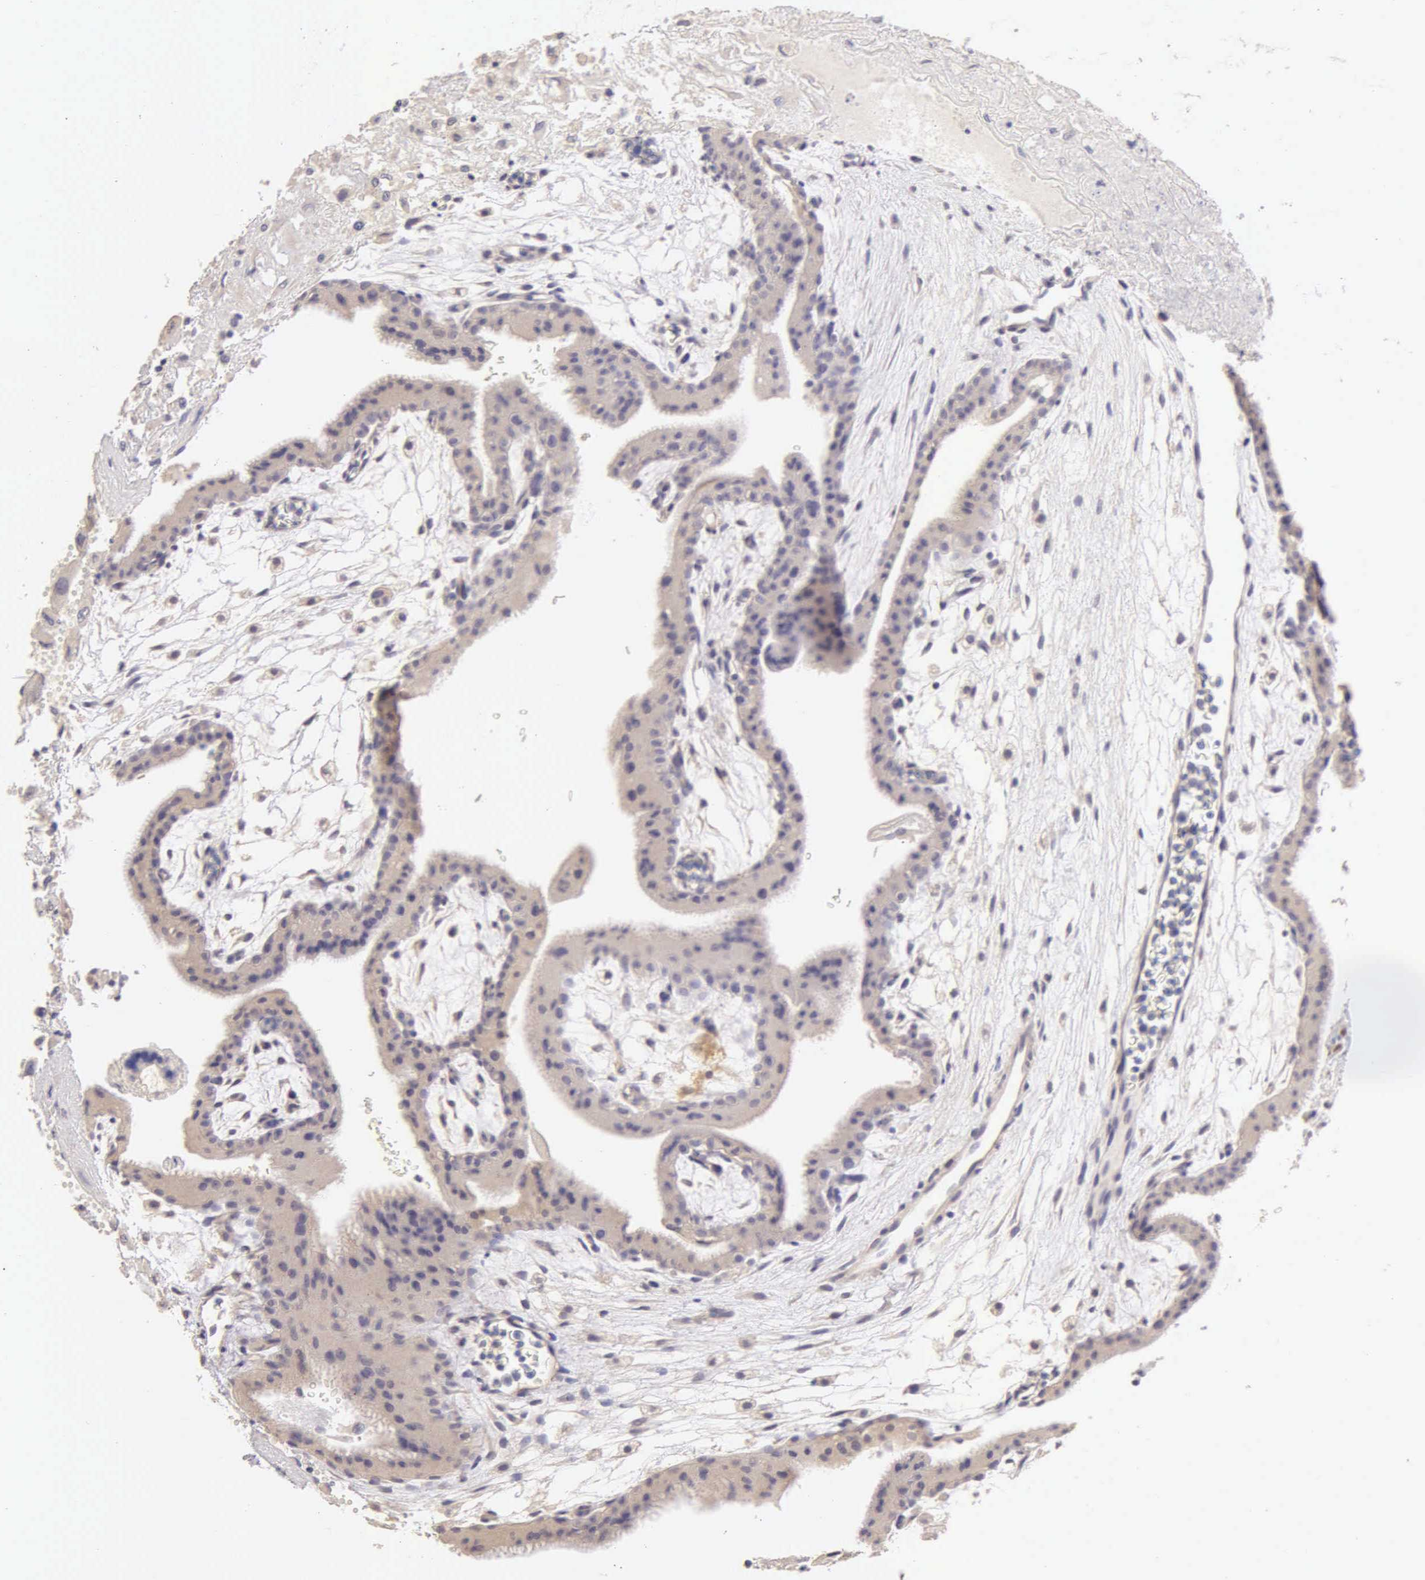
{"staining": {"intensity": "negative", "quantity": "none", "location": "none"}, "tissue": "placenta", "cell_type": "Decidual cells", "image_type": "normal", "snomed": [{"axis": "morphology", "description": "Normal tissue, NOS"}, {"axis": "topography", "description": "Placenta"}], "caption": "An IHC histopathology image of benign placenta is shown. There is no staining in decidual cells of placenta. (Brightfield microscopy of DAB IHC at high magnification).", "gene": "ESR1", "patient": {"sex": "female", "age": 35}}